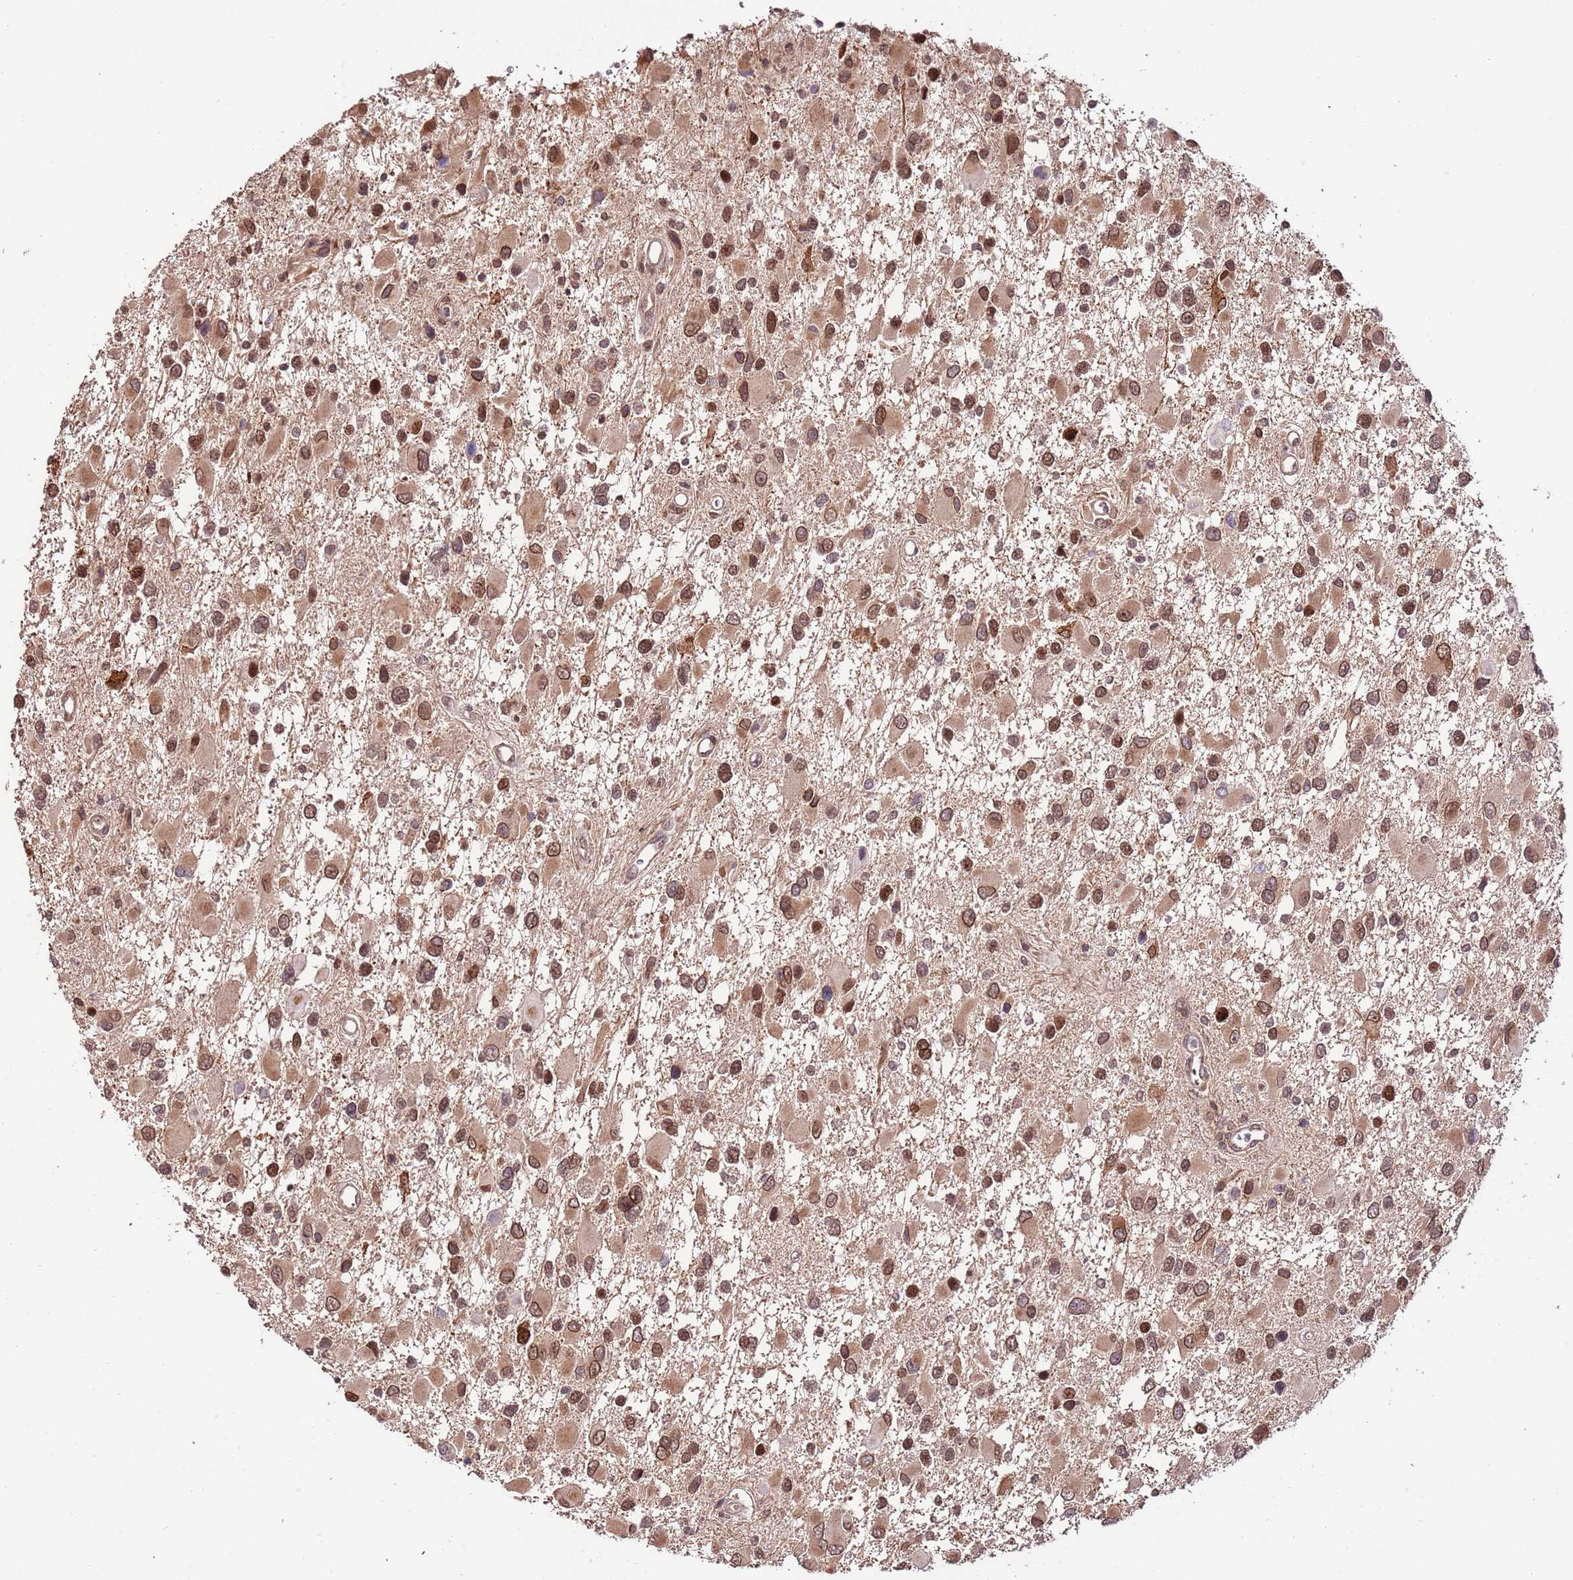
{"staining": {"intensity": "strong", "quantity": ">75%", "location": "cytoplasmic/membranous,nuclear"}, "tissue": "glioma", "cell_type": "Tumor cells", "image_type": "cancer", "snomed": [{"axis": "morphology", "description": "Glioma, malignant, High grade"}, {"axis": "topography", "description": "Brain"}], "caption": "Protein staining exhibits strong cytoplasmic/membranous and nuclear staining in about >75% of tumor cells in glioma.", "gene": "RIF1", "patient": {"sex": "male", "age": 53}}